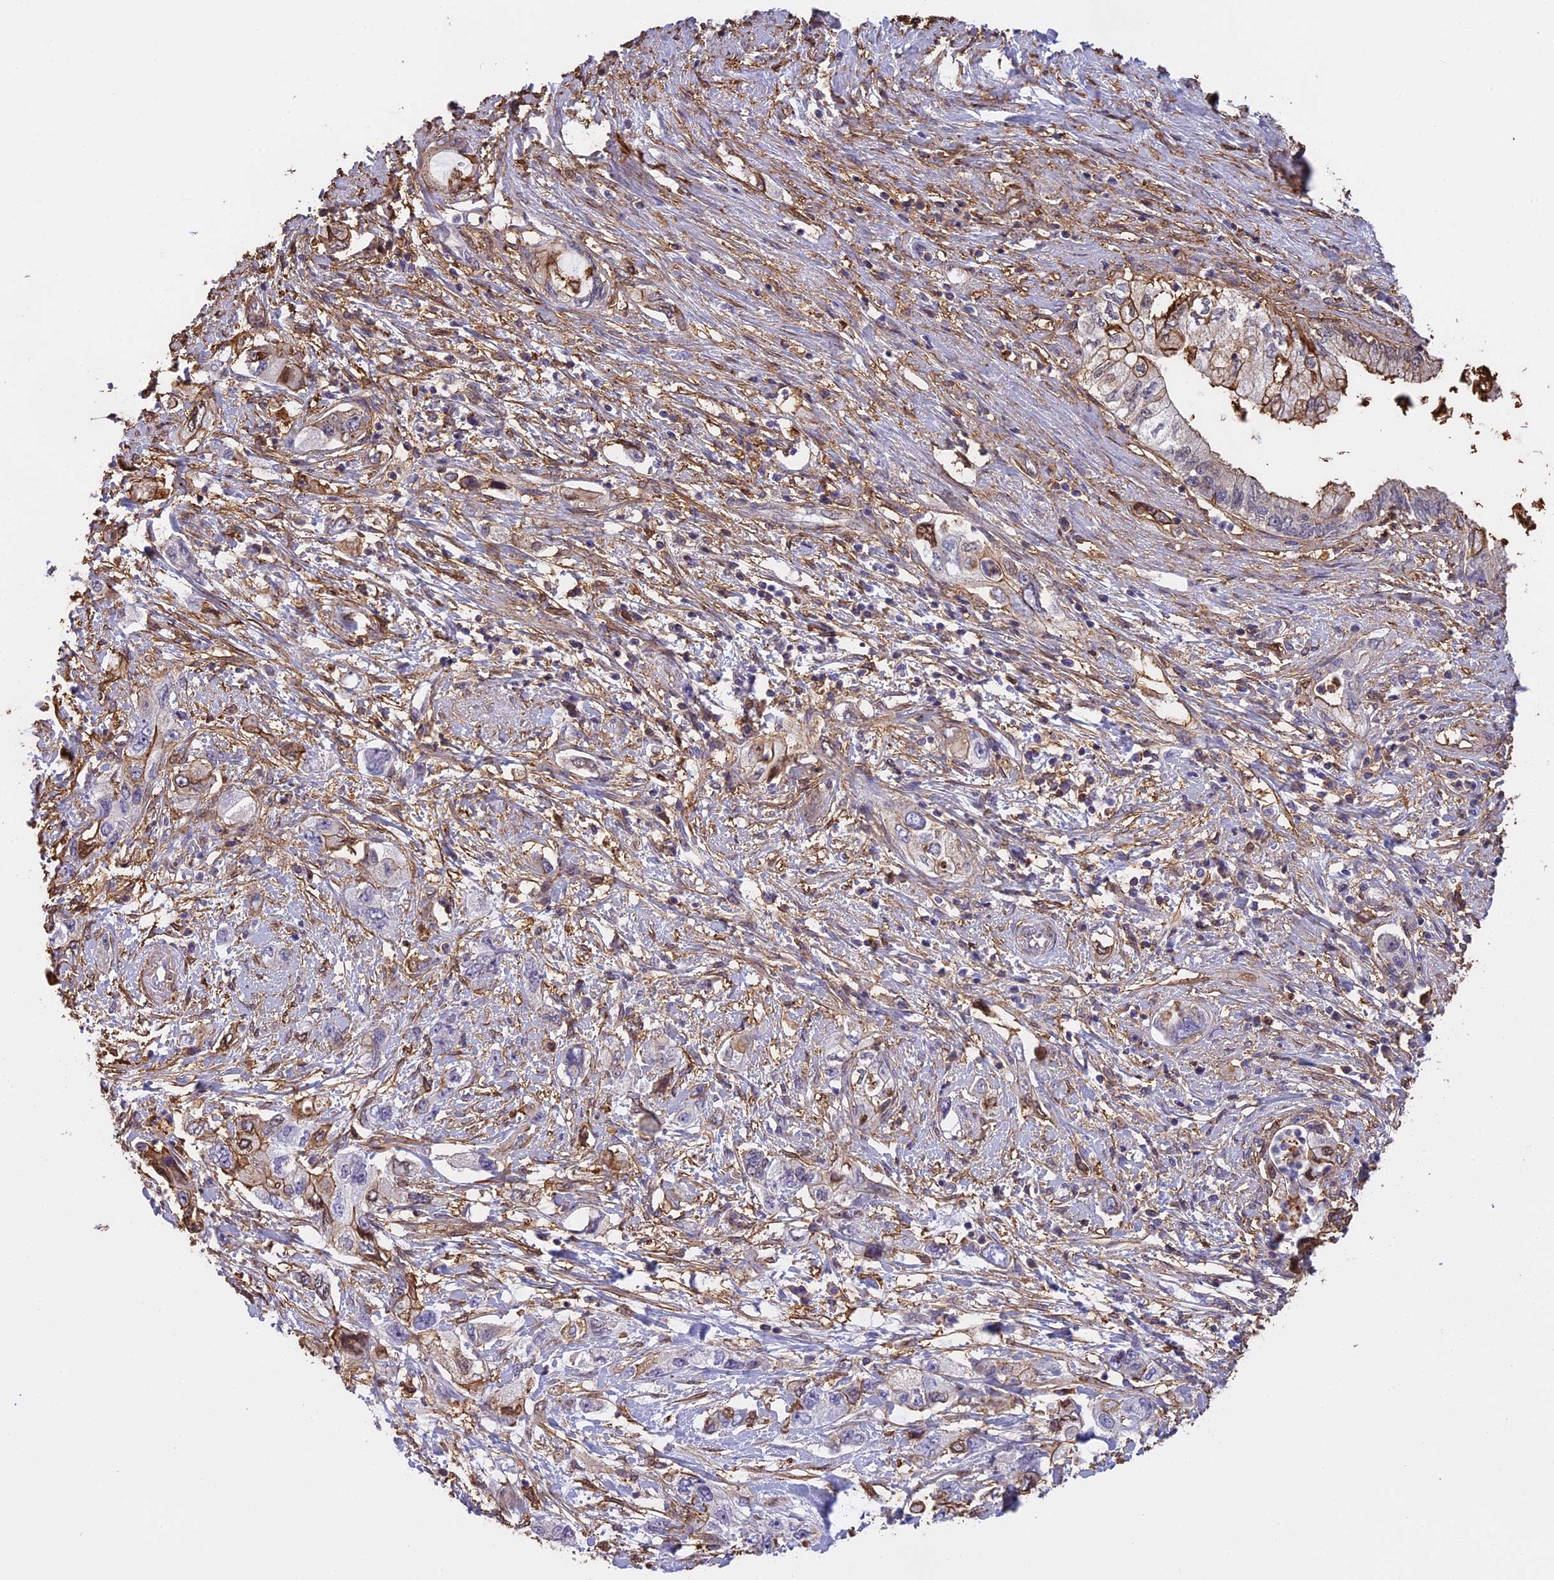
{"staining": {"intensity": "moderate", "quantity": "25%-75%", "location": "cytoplasmic/membranous"}, "tissue": "pancreatic cancer", "cell_type": "Tumor cells", "image_type": "cancer", "snomed": [{"axis": "morphology", "description": "Adenocarcinoma, NOS"}, {"axis": "topography", "description": "Pancreas"}], "caption": "Immunohistochemical staining of pancreatic cancer (adenocarcinoma) displays medium levels of moderate cytoplasmic/membranous protein expression in about 25%-75% of tumor cells.", "gene": "TMEM255B", "patient": {"sex": "female", "age": 73}}